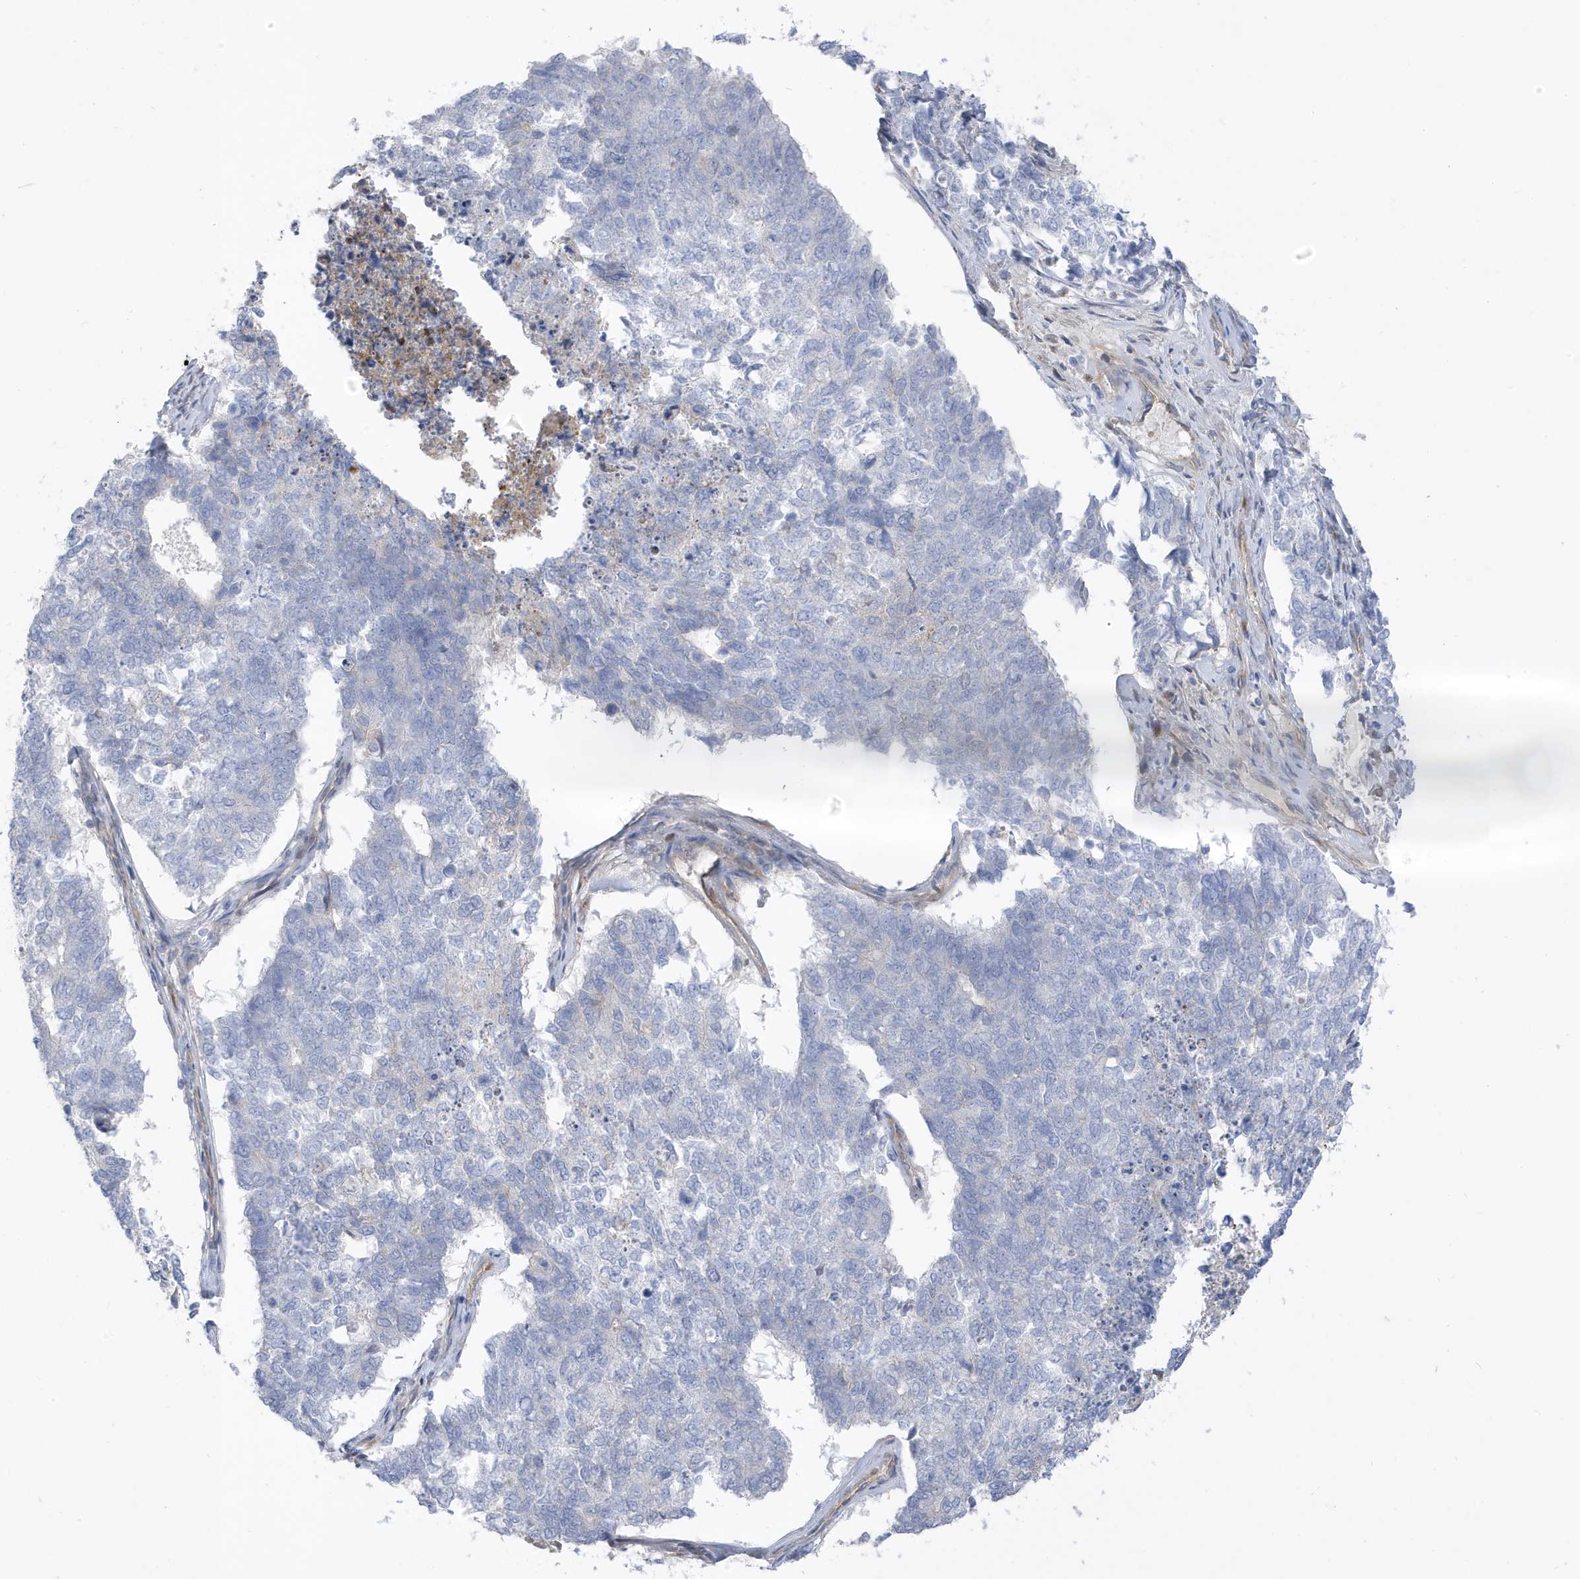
{"staining": {"intensity": "negative", "quantity": "none", "location": "none"}, "tissue": "cervical cancer", "cell_type": "Tumor cells", "image_type": "cancer", "snomed": [{"axis": "morphology", "description": "Squamous cell carcinoma, NOS"}, {"axis": "topography", "description": "Cervix"}], "caption": "IHC image of squamous cell carcinoma (cervical) stained for a protein (brown), which shows no expression in tumor cells.", "gene": "ATP13A5", "patient": {"sex": "female", "age": 63}}